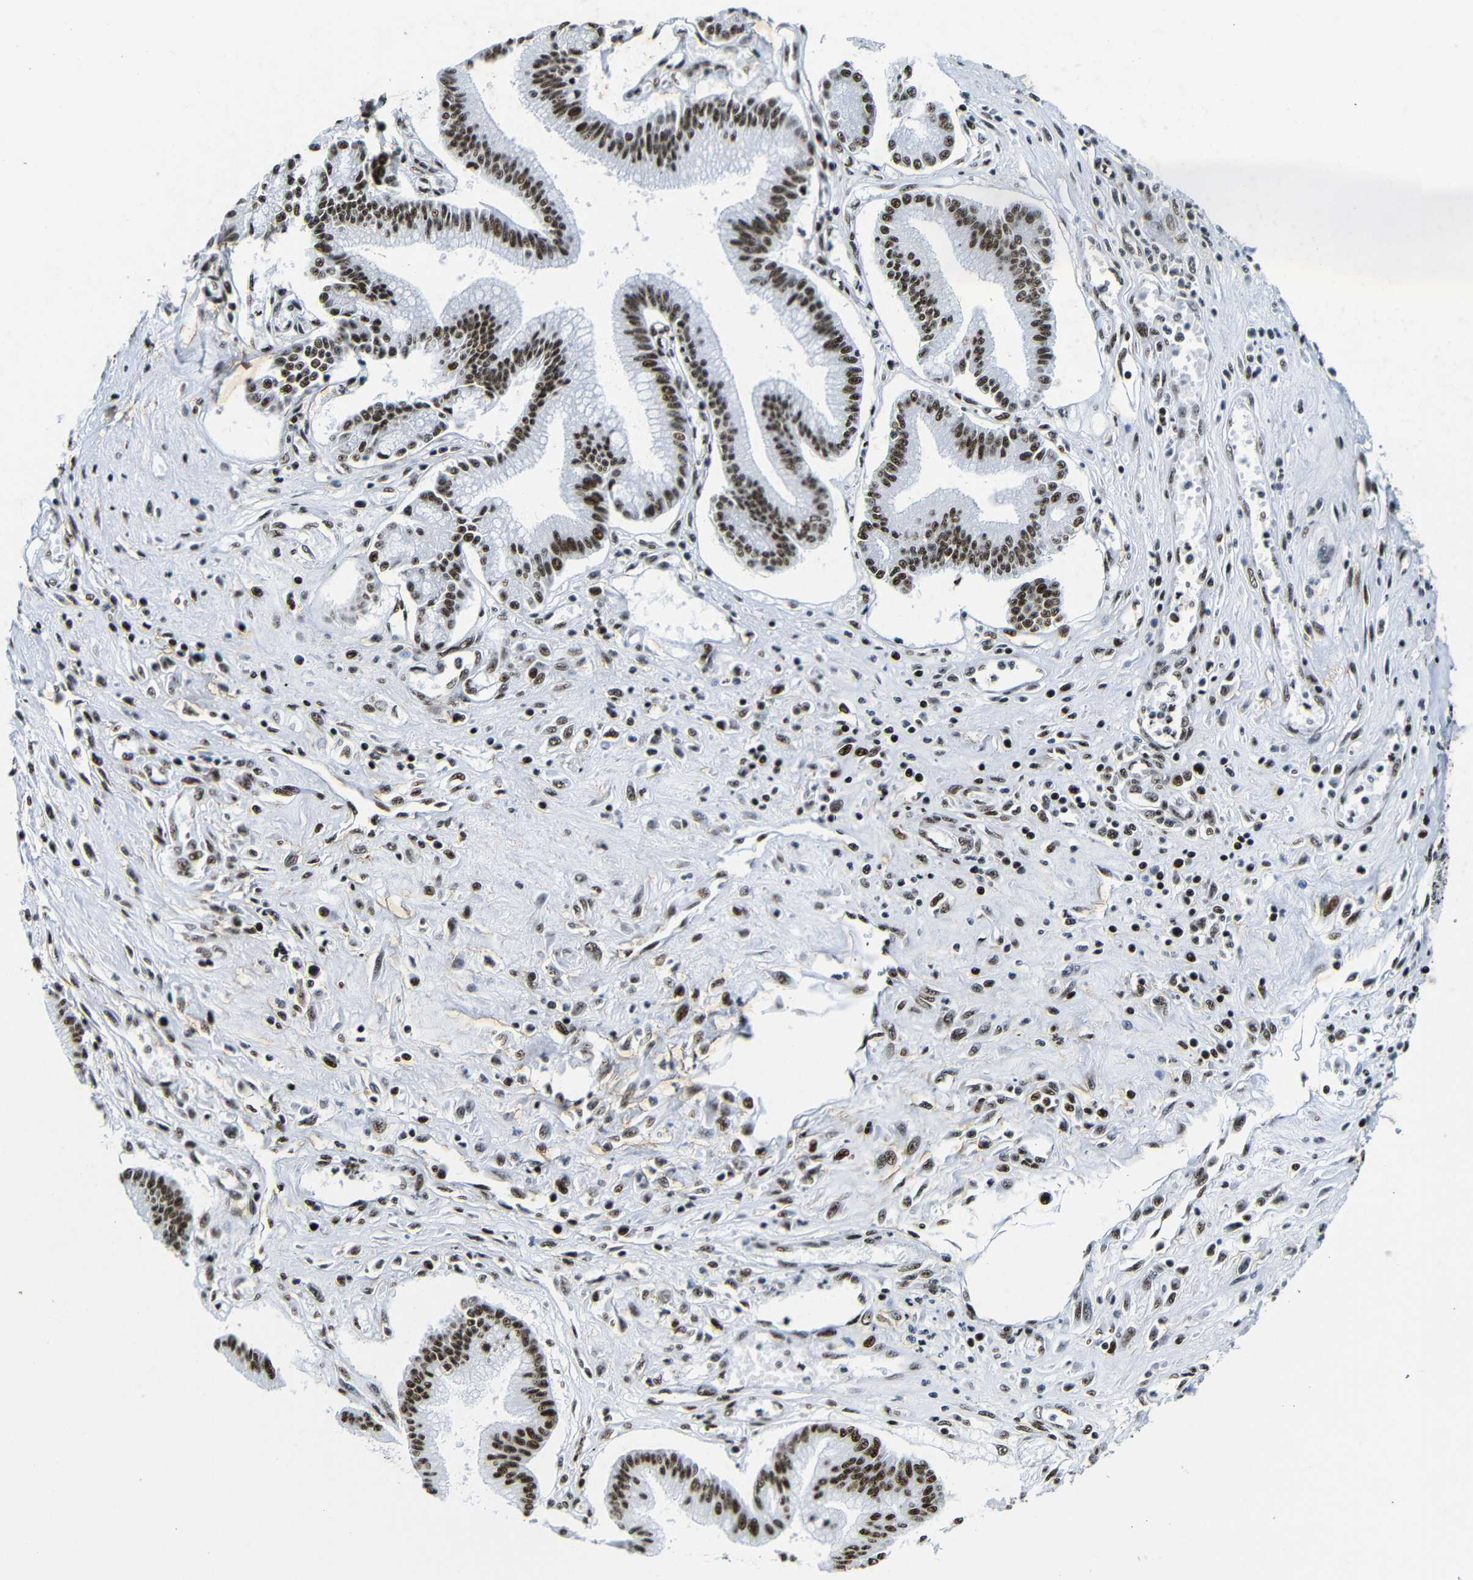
{"staining": {"intensity": "strong", "quantity": ">75%", "location": "nuclear"}, "tissue": "pancreatic cancer", "cell_type": "Tumor cells", "image_type": "cancer", "snomed": [{"axis": "morphology", "description": "Adenocarcinoma, NOS"}, {"axis": "topography", "description": "Pancreas"}], "caption": "Immunohistochemistry (IHC) staining of pancreatic cancer (adenocarcinoma), which reveals high levels of strong nuclear positivity in approximately >75% of tumor cells indicating strong nuclear protein positivity. The staining was performed using DAB (brown) for protein detection and nuclei were counterstained in hematoxylin (blue).", "gene": "SRSF1", "patient": {"sex": "male", "age": 56}}